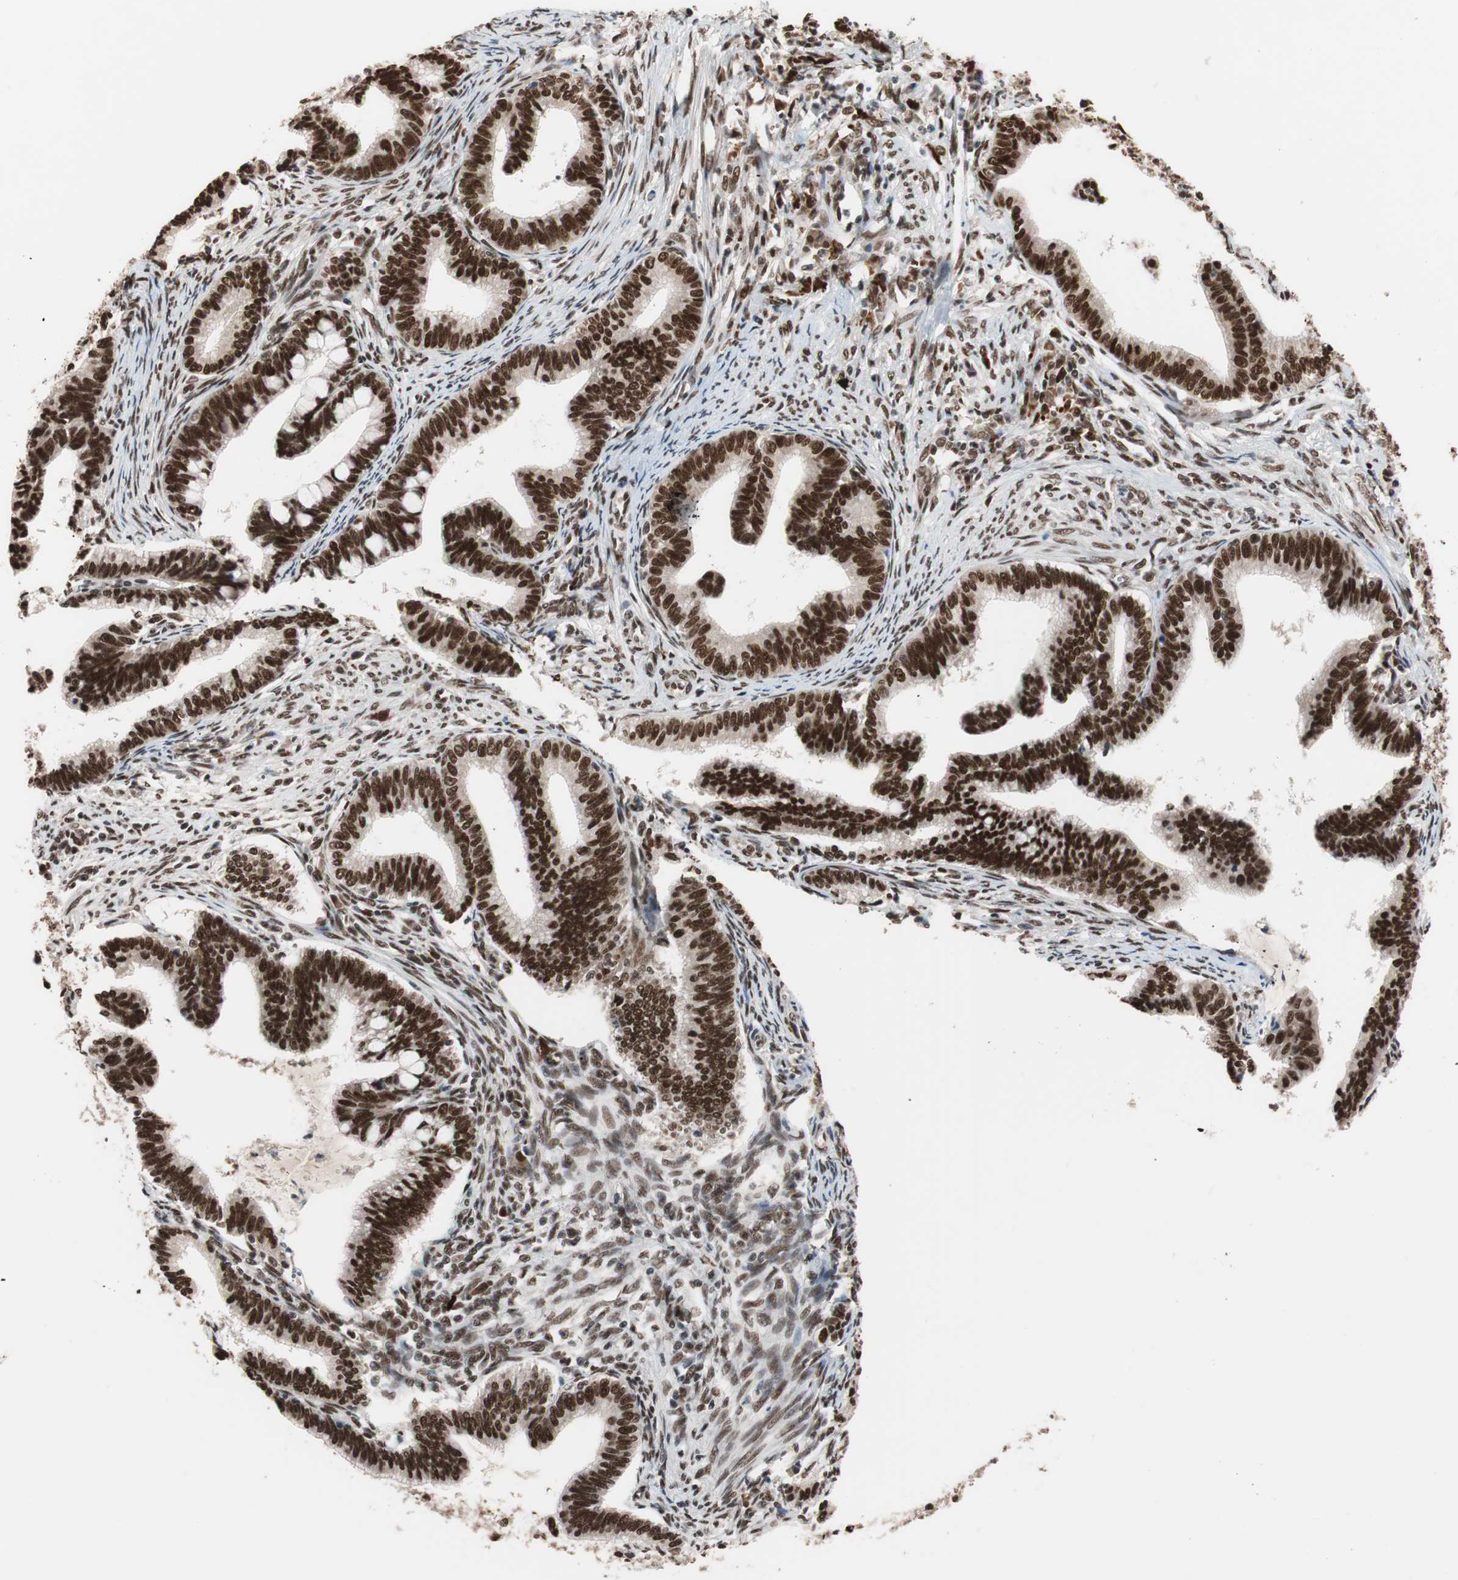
{"staining": {"intensity": "strong", "quantity": ">75%", "location": "nuclear"}, "tissue": "cervical cancer", "cell_type": "Tumor cells", "image_type": "cancer", "snomed": [{"axis": "morphology", "description": "Adenocarcinoma, NOS"}, {"axis": "topography", "description": "Cervix"}], "caption": "IHC of human cervical cancer (adenocarcinoma) exhibits high levels of strong nuclear positivity in approximately >75% of tumor cells.", "gene": "CHAMP1", "patient": {"sex": "female", "age": 36}}